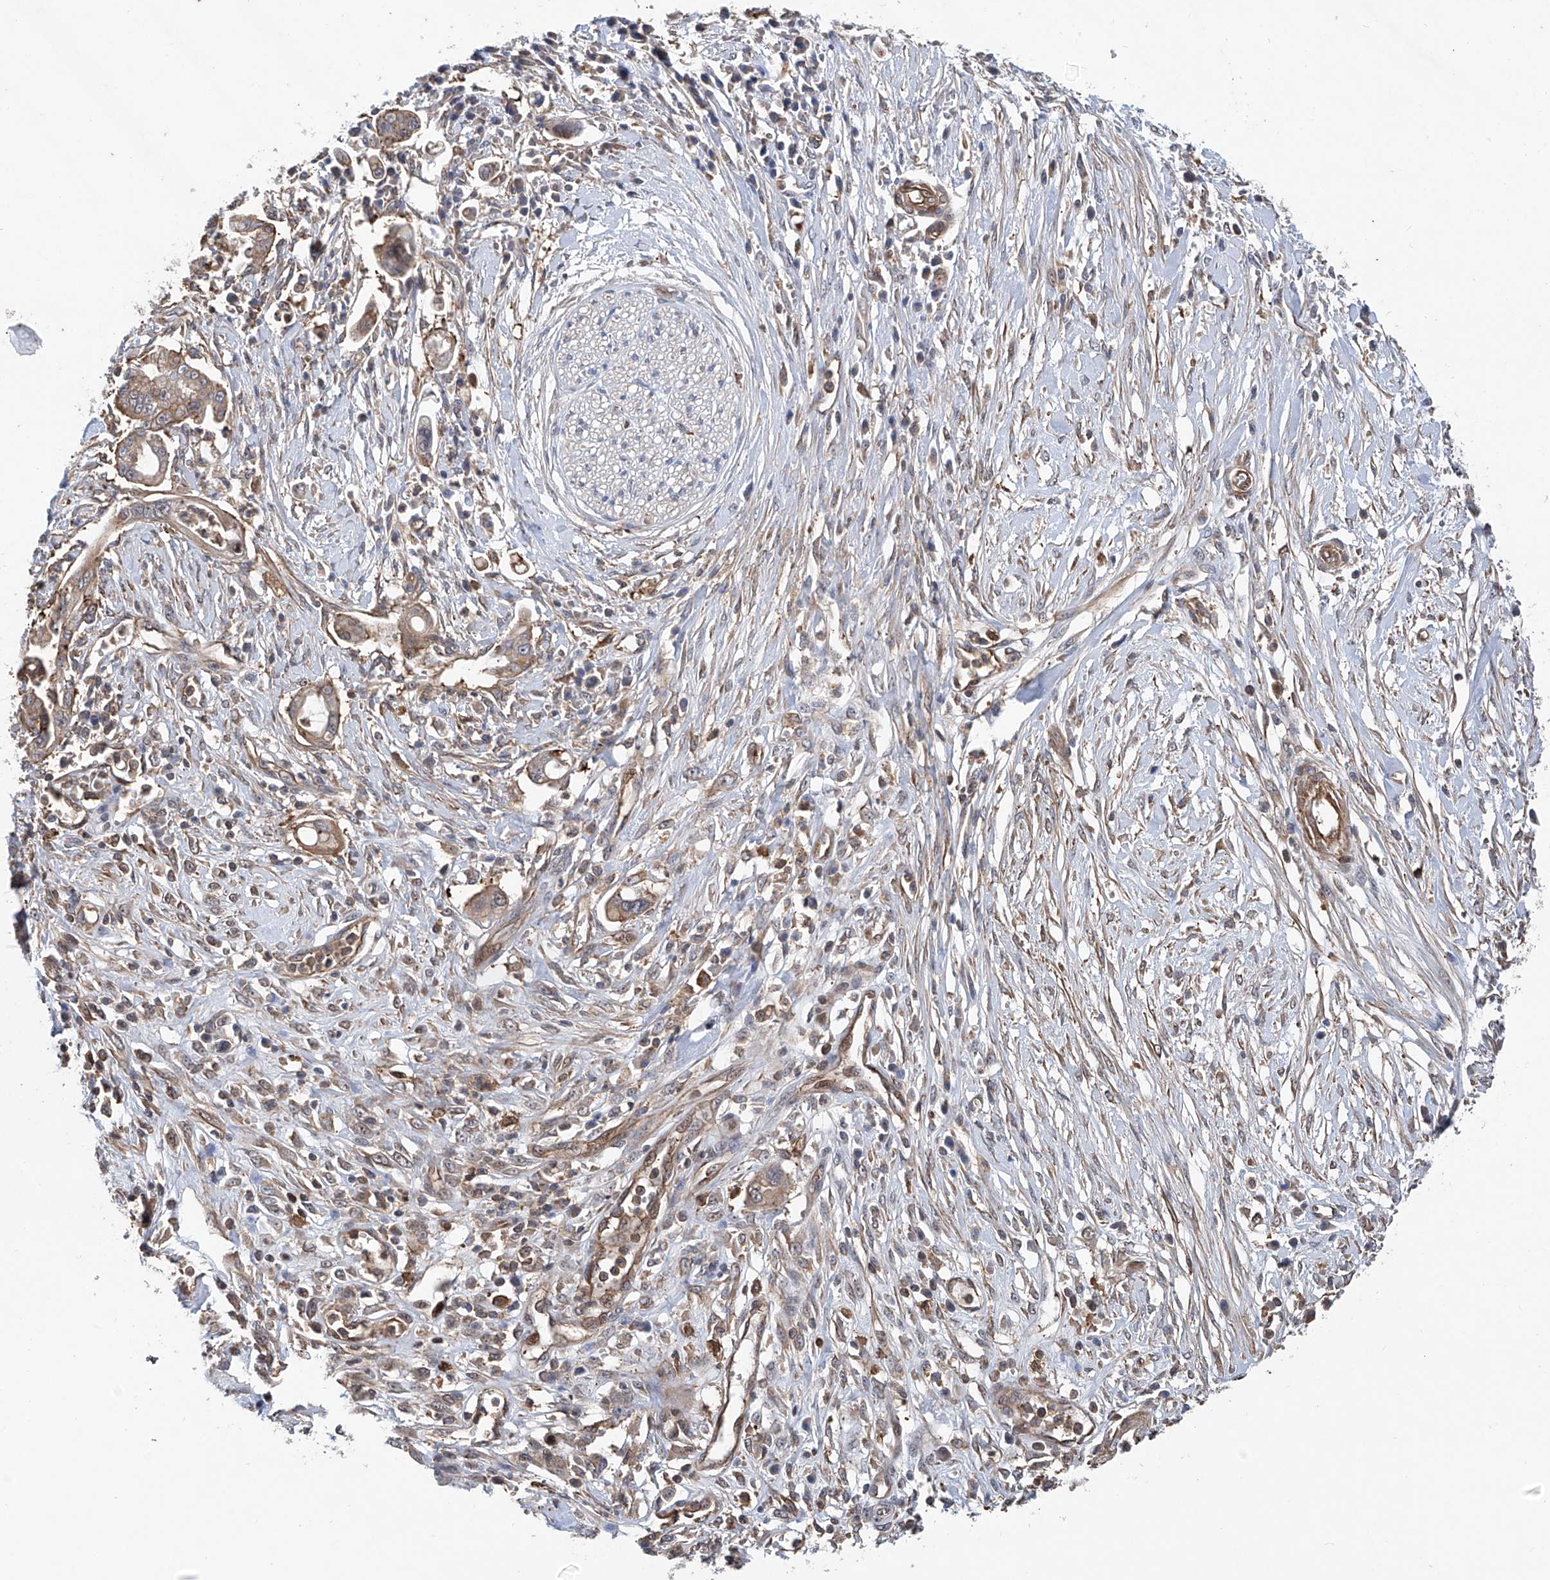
{"staining": {"intensity": "weak", "quantity": ">75%", "location": "cytoplasmic/membranous"}, "tissue": "pancreatic cancer", "cell_type": "Tumor cells", "image_type": "cancer", "snomed": [{"axis": "morphology", "description": "Adenocarcinoma, NOS"}, {"axis": "topography", "description": "Pancreas"}], "caption": "Immunohistochemical staining of pancreatic cancer reveals weak cytoplasmic/membranous protein staining in approximately >75% of tumor cells.", "gene": "NT5C3A", "patient": {"sex": "male", "age": 68}}